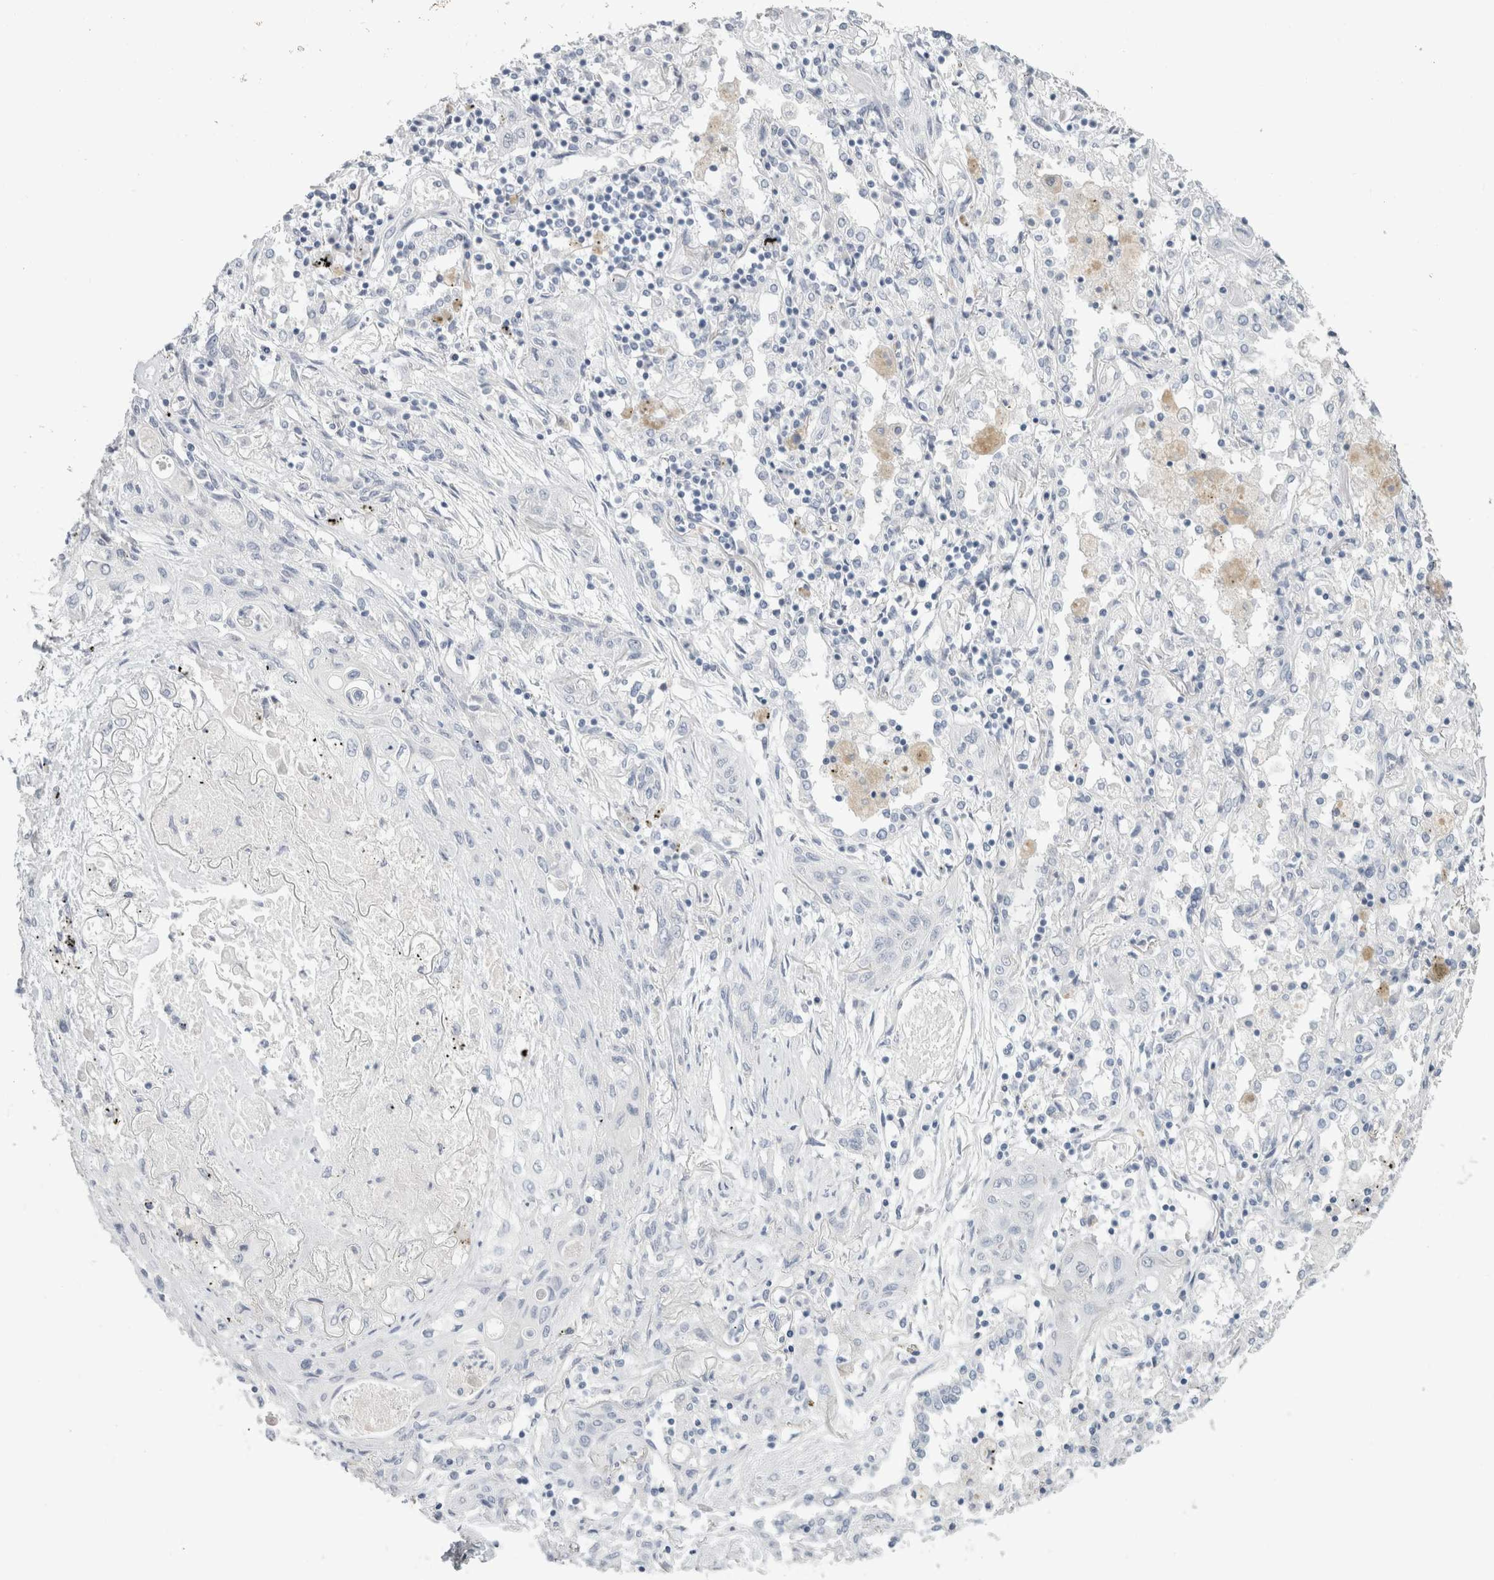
{"staining": {"intensity": "negative", "quantity": "none", "location": "none"}, "tissue": "lung cancer", "cell_type": "Tumor cells", "image_type": "cancer", "snomed": [{"axis": "morphology", "description": "Squamous cell carcinoma, NOS"}, {"axis": "topography", "description": "Lung"}], "caption": "IHC of lung cancer displays no expression in tumor cells. Nuclei are stained in blue.", "gene": "SLC6A1", "patient": {"sex": "female", "age": 47}}